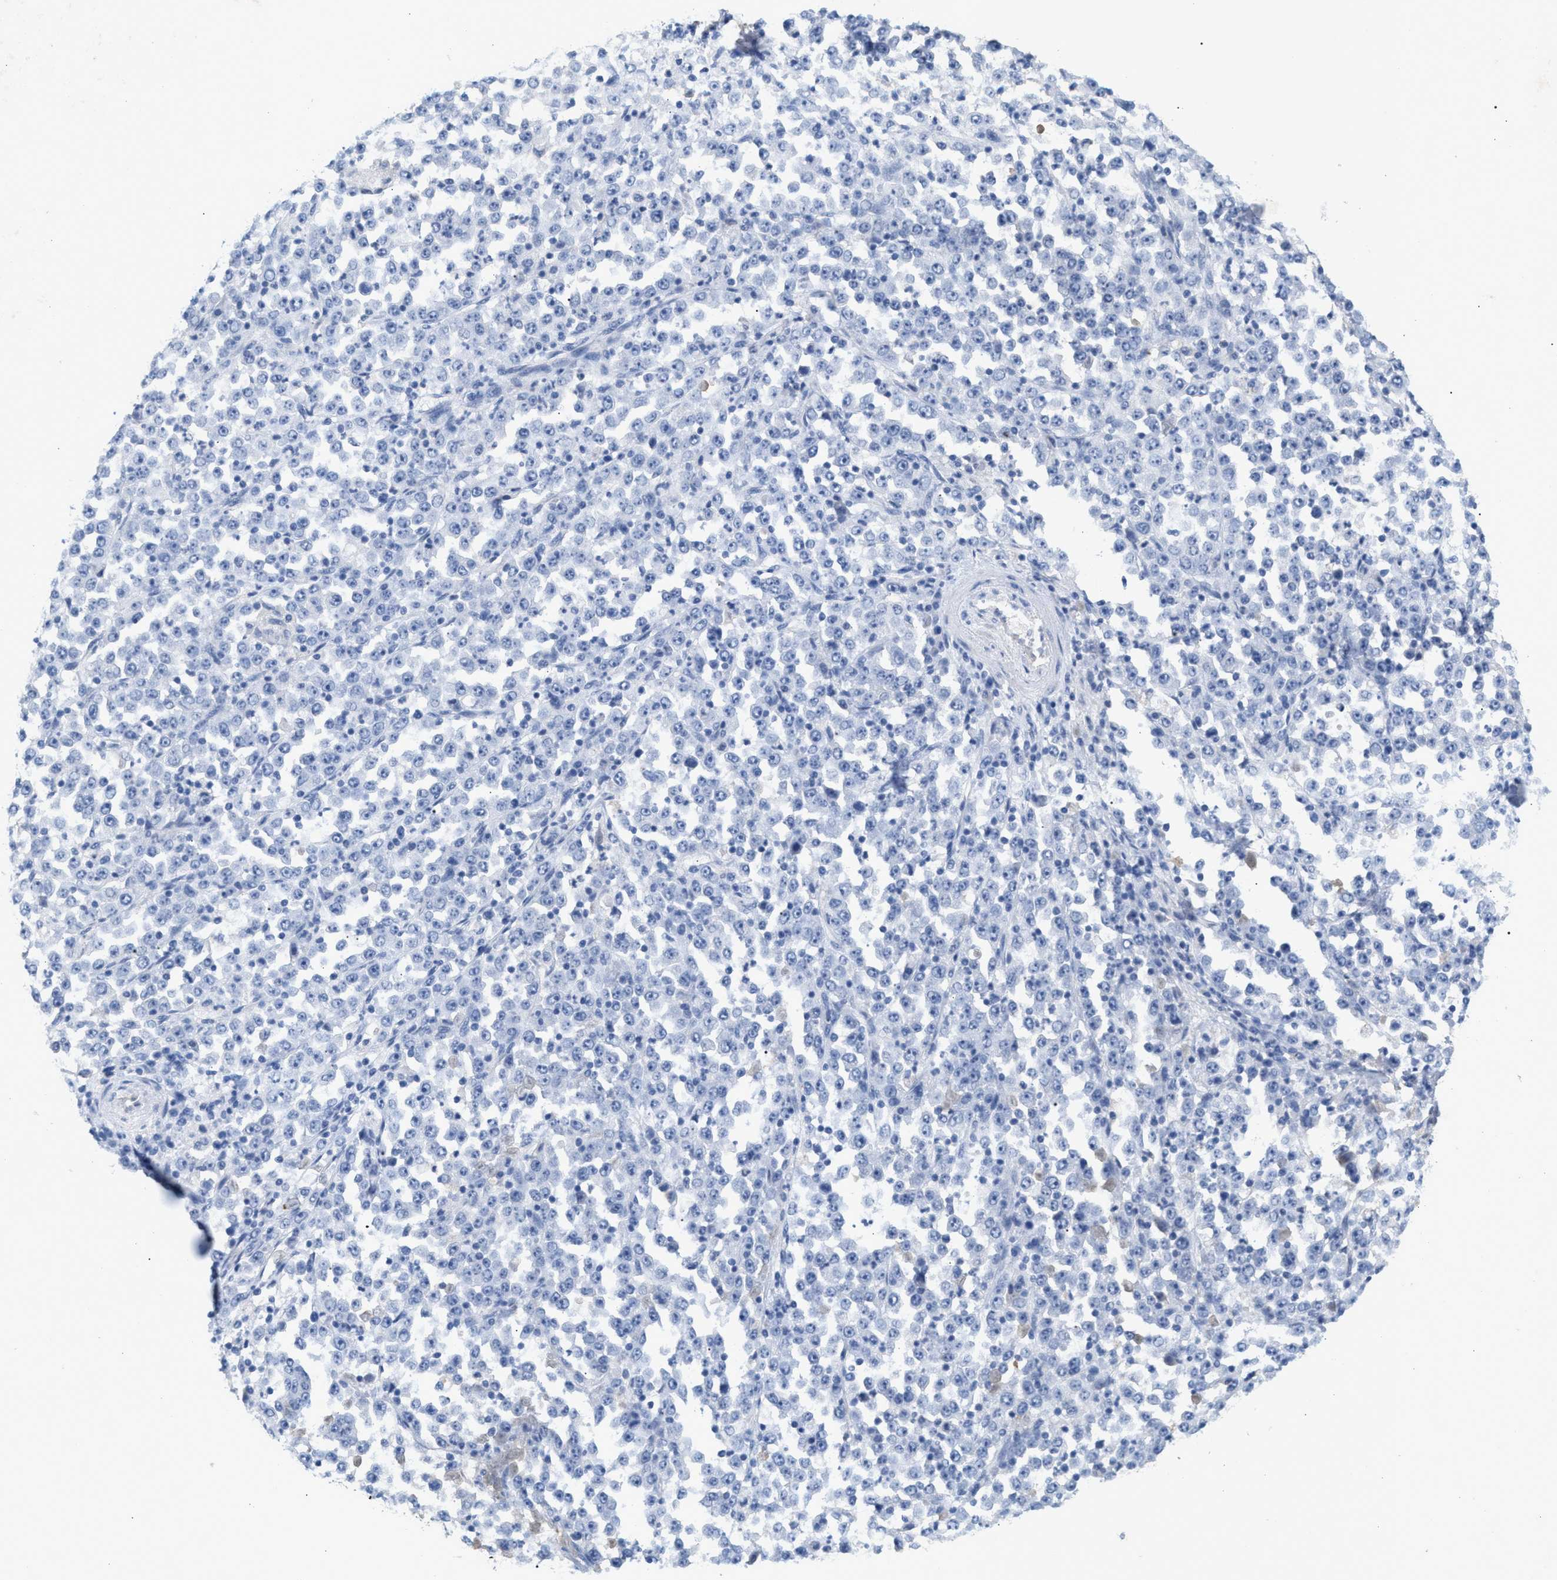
{"staining": {"intensity": "negative", "quantity": "none", "location": "none"}, "tissue": "stomach cancer", "cell_type": "Tumor cells", "image_type": "cancer", "snomed": [{"axis": "morphology", "description": "Normal tissue, NOS"}, {"axis": "morphology", "description": "Adenocarcinoma, NOS"}, {"axis": "topography", "description": "Stomach, upper"}, {"axis": "topography", "description": "Stomach"}], "caption": "Immunohistochemical staining of stomach cancer (adenocarcinoma) reveals no significant positivity in tumor cells. The staining is performed using DAB brown chromogen with nuclei counter-stained in using hematoxylin.", "gene": "APOH", "patient": {"sex": "male", "age": 59}}